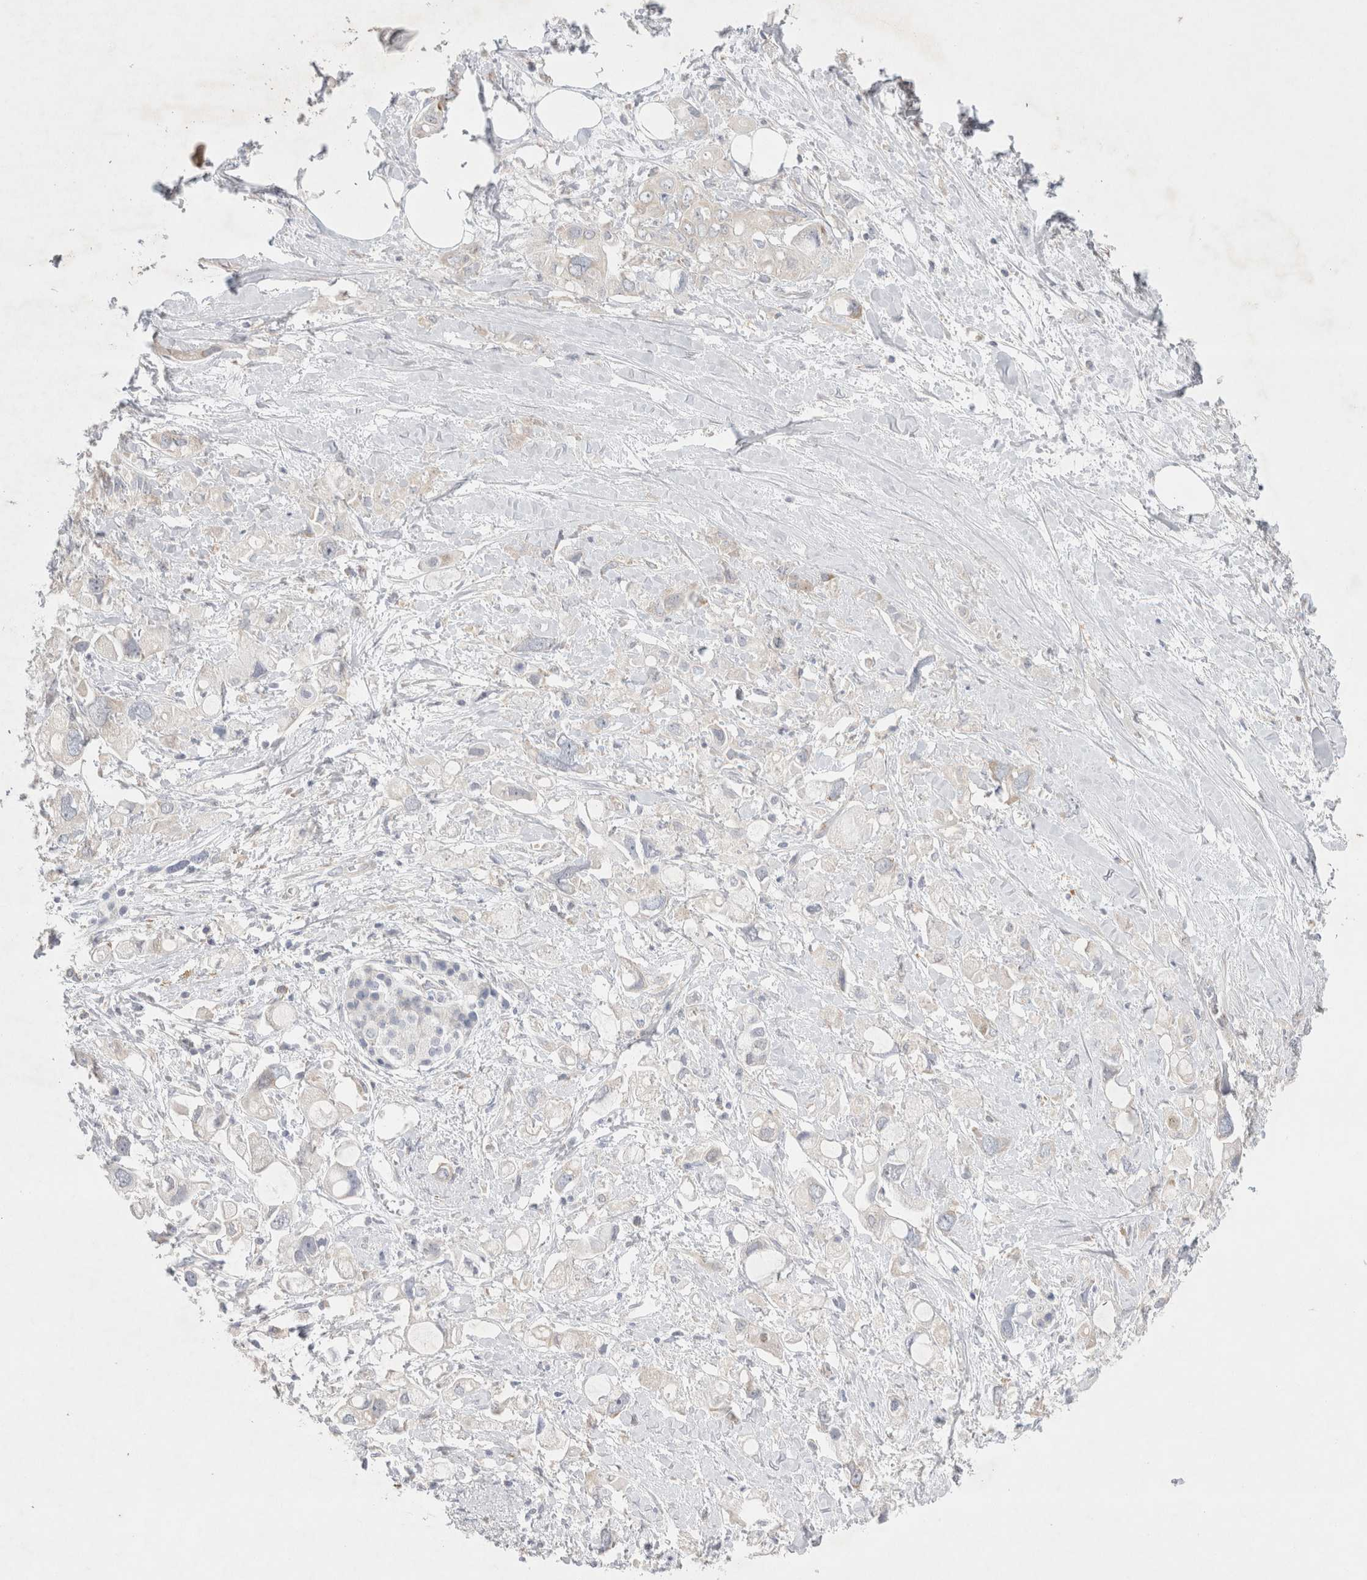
{"staining": {"intensity": "negative", "quantity": "none", "location": "none"}, "tissue": "pancreatic cancer", "cell_type": "Tumor cells", "image_type": "cancer", "snomed": [{"axis": "morphology", "description": "Adenocarcinoma, NOS"}, {"axis": "topography", "description": "Pancreas"}], "caption": "Tumor cells show no significant expression in pancreatic cancer. (DAB (3,3'-diaminobenzidine) immunohistochemistry (IHC) visualized using brightfield microscopy, high magnification).", "gene": "ZNF23", "patient": {"sex": "female", "age": 56}}